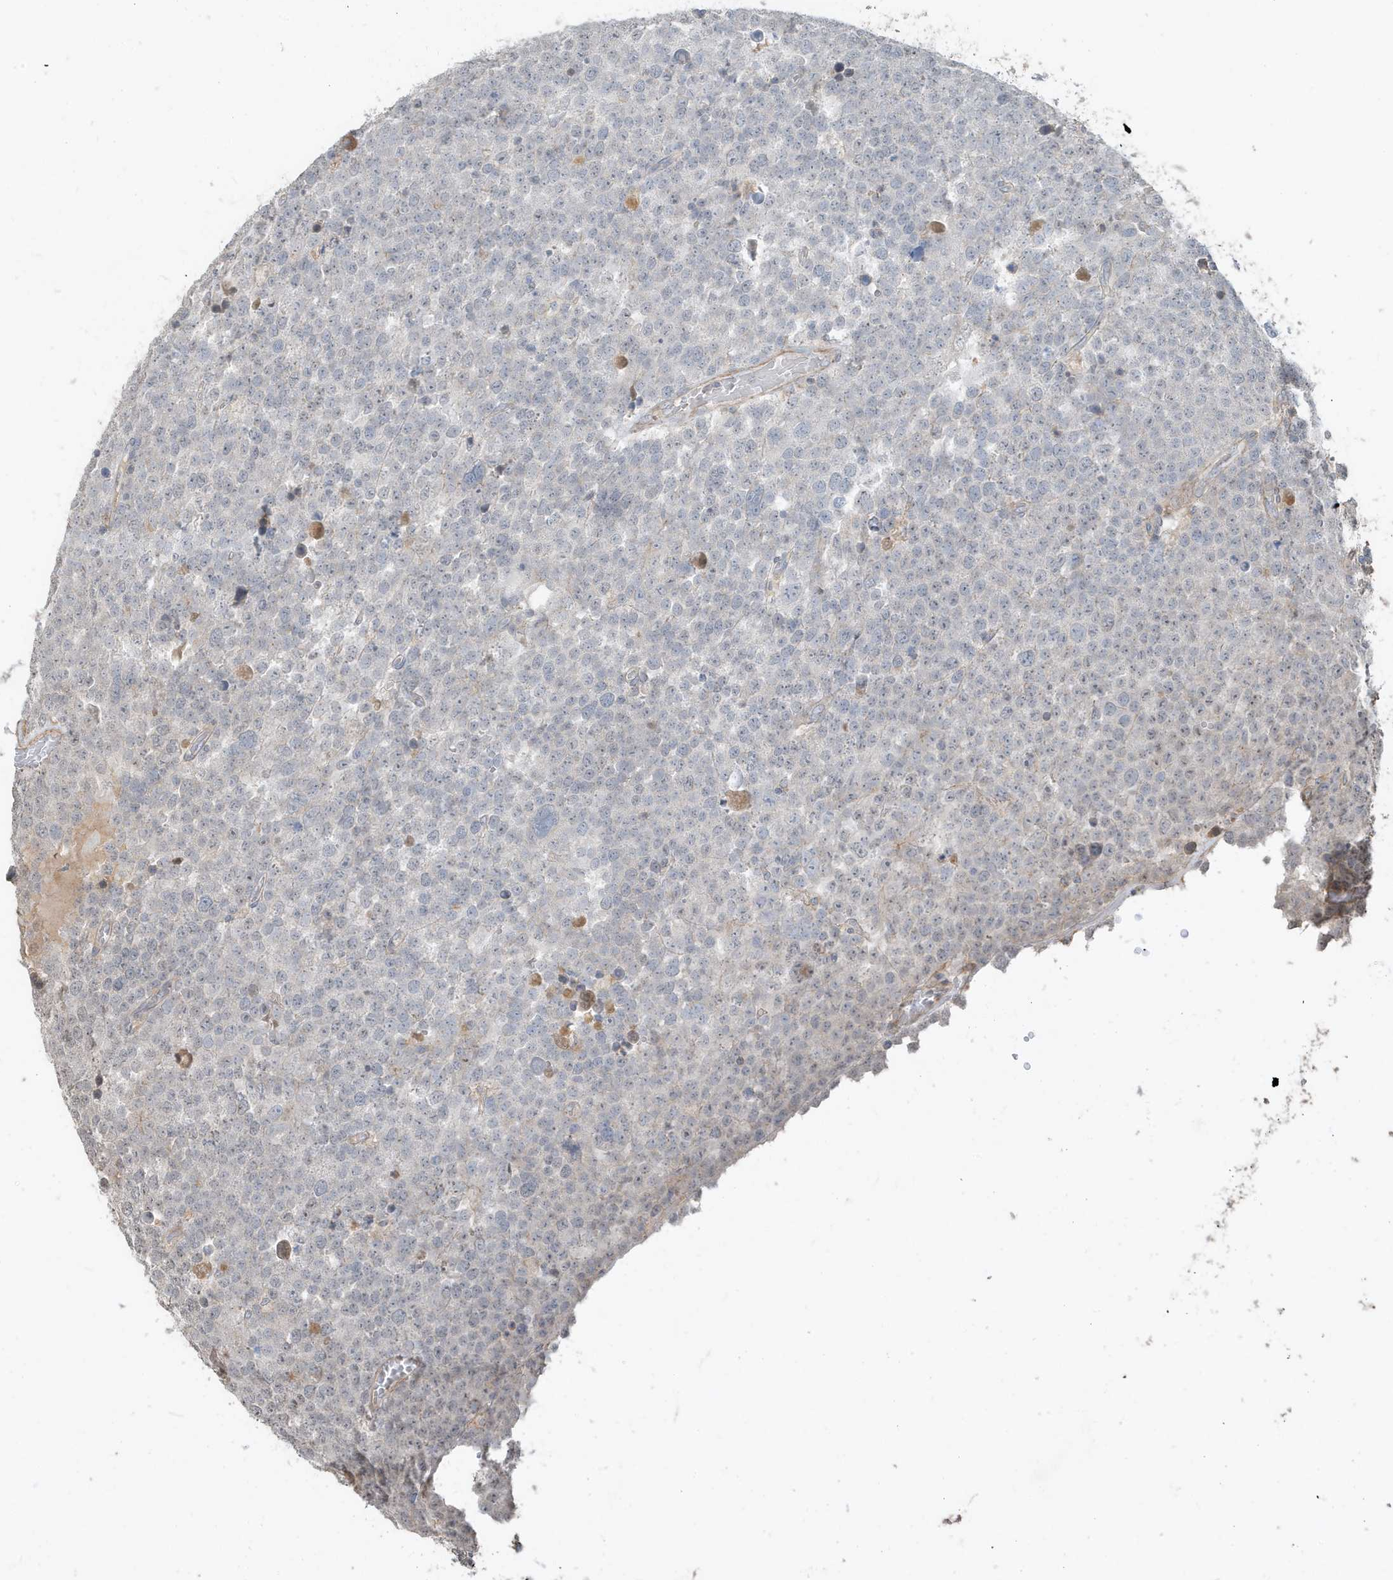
{"staining": {"intensity": "negative", "quantity": "none", "location": "none"}, "tissue": "testis cancer", "cell_type": "Tumor cells", "image_type": "cancer", "snomed": [{"axis": "morphology", "description": "Seminoma, NOS"}, {"axis": "topography", "description": "Testis"}], "caption": "Human testis cancer stained for a protein using immunohistochemistry (IHC) displays no expression in tumor cells.", "gene": "PRRT3", "patient": {"sex": "male", "age": 71}}